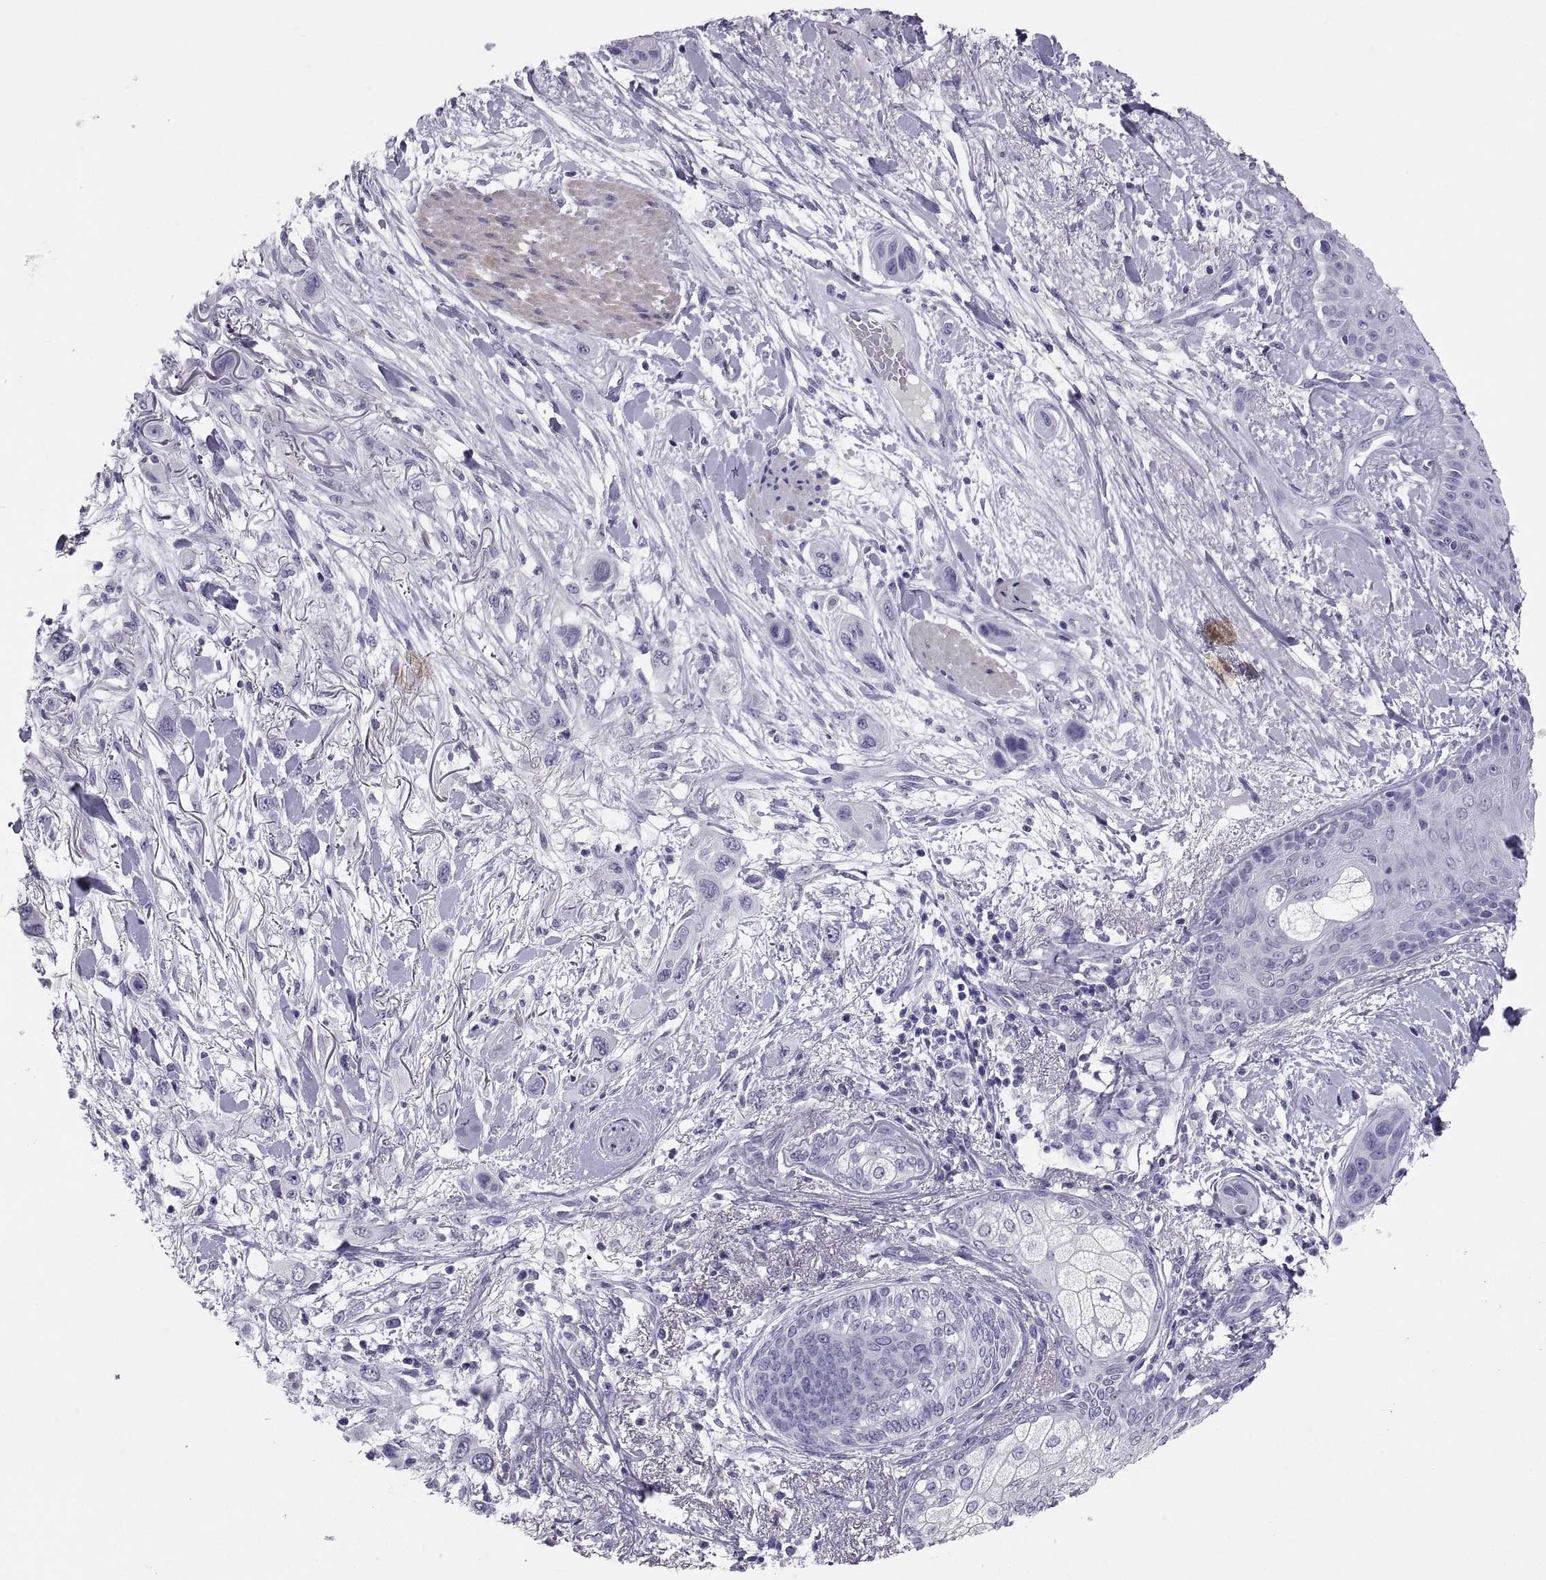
{"staining": {"intensity": "negative", "quantity": "none", "location": "none"}, "tissue": "skin cancer", "cell_type": "Tumor cells", "image_type": "cancer", "snomed": [{"axis": "morphology", "description": "Squamous cell carcinoma, NOS"}, {"axis": "topography", "description": "Skin"}], "caption": "IHC of skin cancer shows no positivity in tumor cells. Nuclei are stained in blue.", "gene": "IGSF1", "patient": {"sex": "male", "age": 79}}